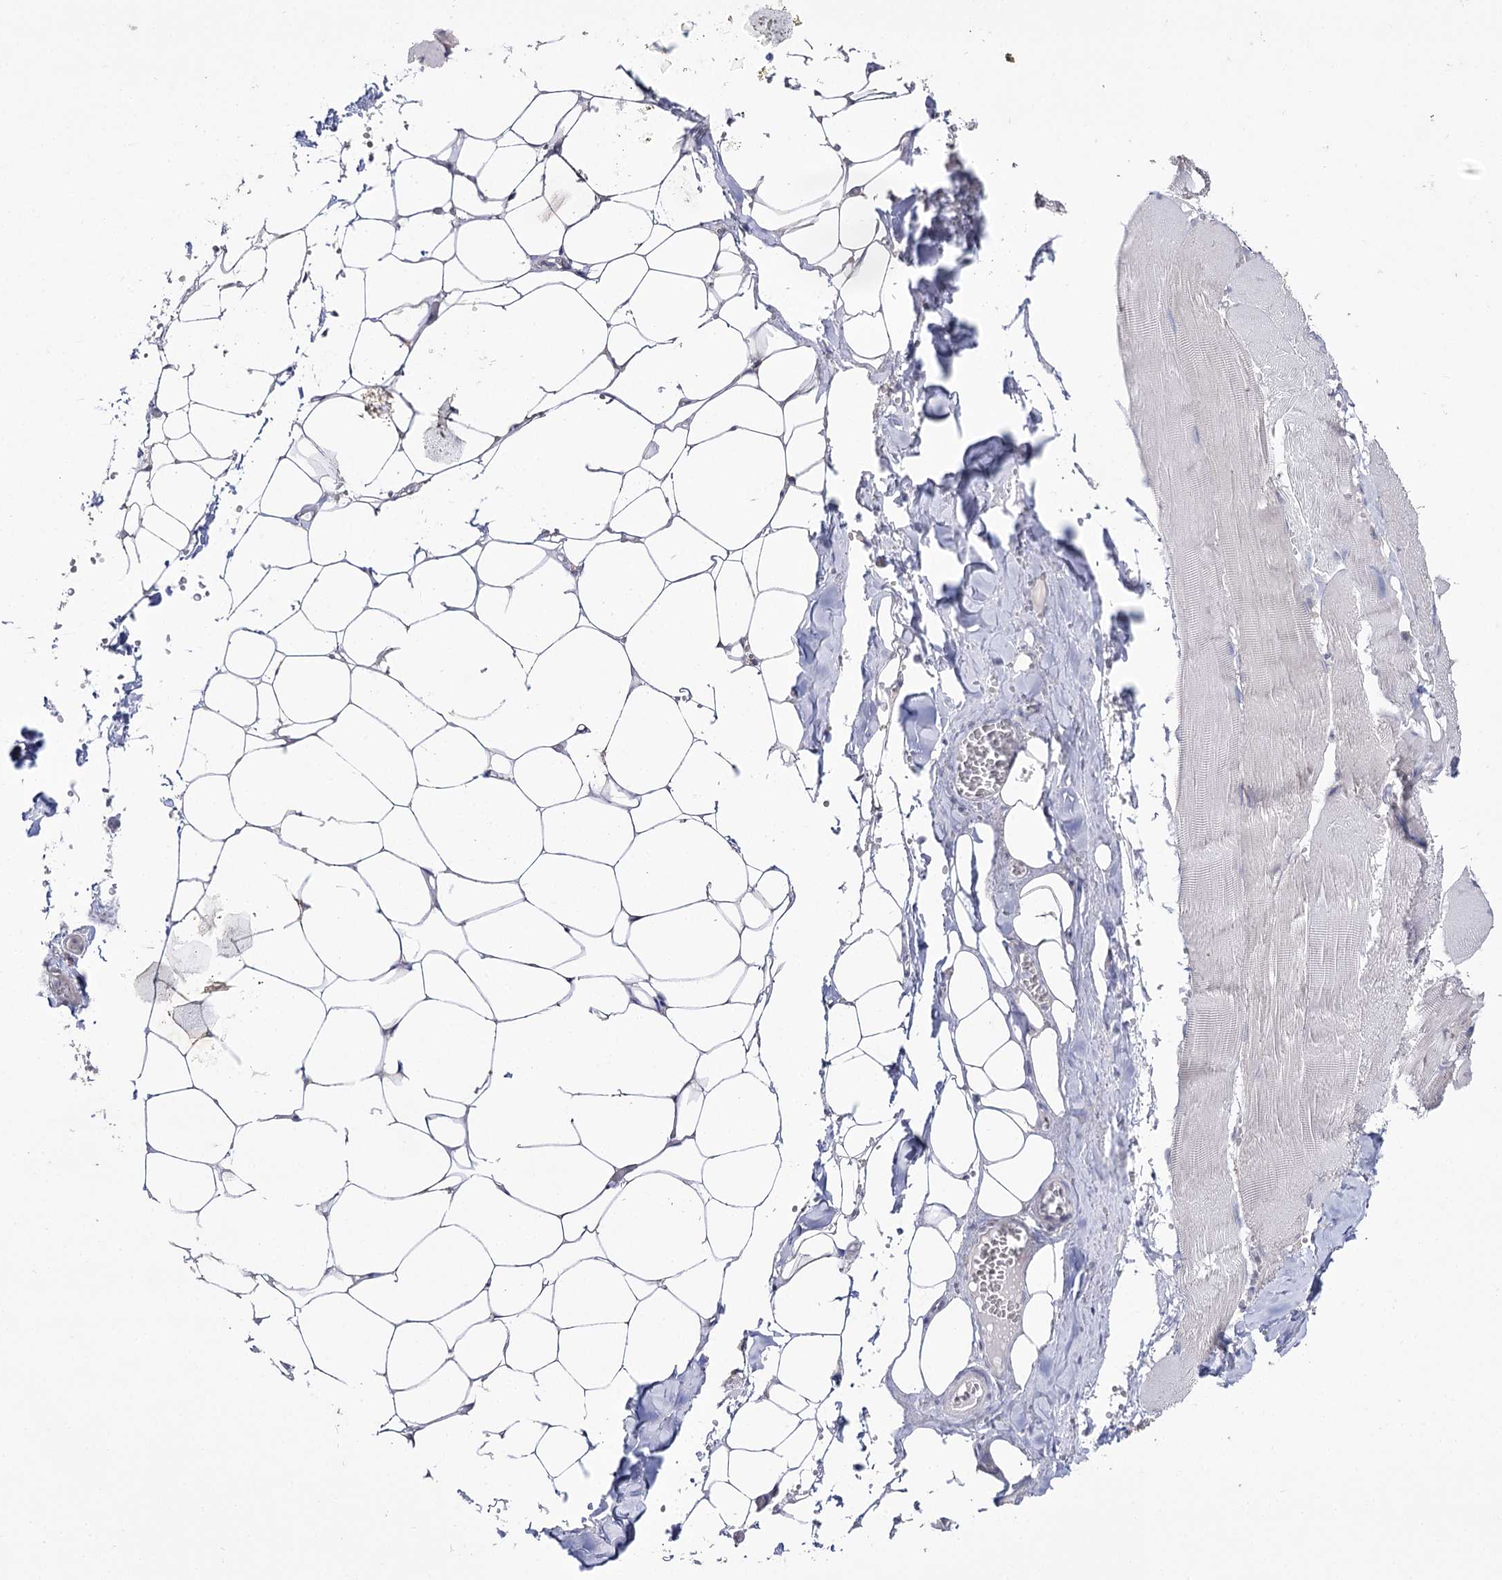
{"staining": {"intensity": "negative", "quantity": "none", "location": "none"}, "tissue": "adipose tissue", "cell_type": "Adipocytes", "image_type": "normal", "snomed": [{"axis": "morphology", "description": "Normal tissue, NOS"}, {"axis": "topography", "description": "Skeletal muscle"}, {"axis": "topography", "description": "Peripheral nerve tissue"}], "caption": "DAB immunohistochemical staining of unremarkable human adipose tissue demonstrates no significant staining in adipocytes. (Brightfield microscopy of DAB immunohistochemistry at high magnification).", "gene": "VGLL4", "patient": {"sex": "female", "age": 55}}